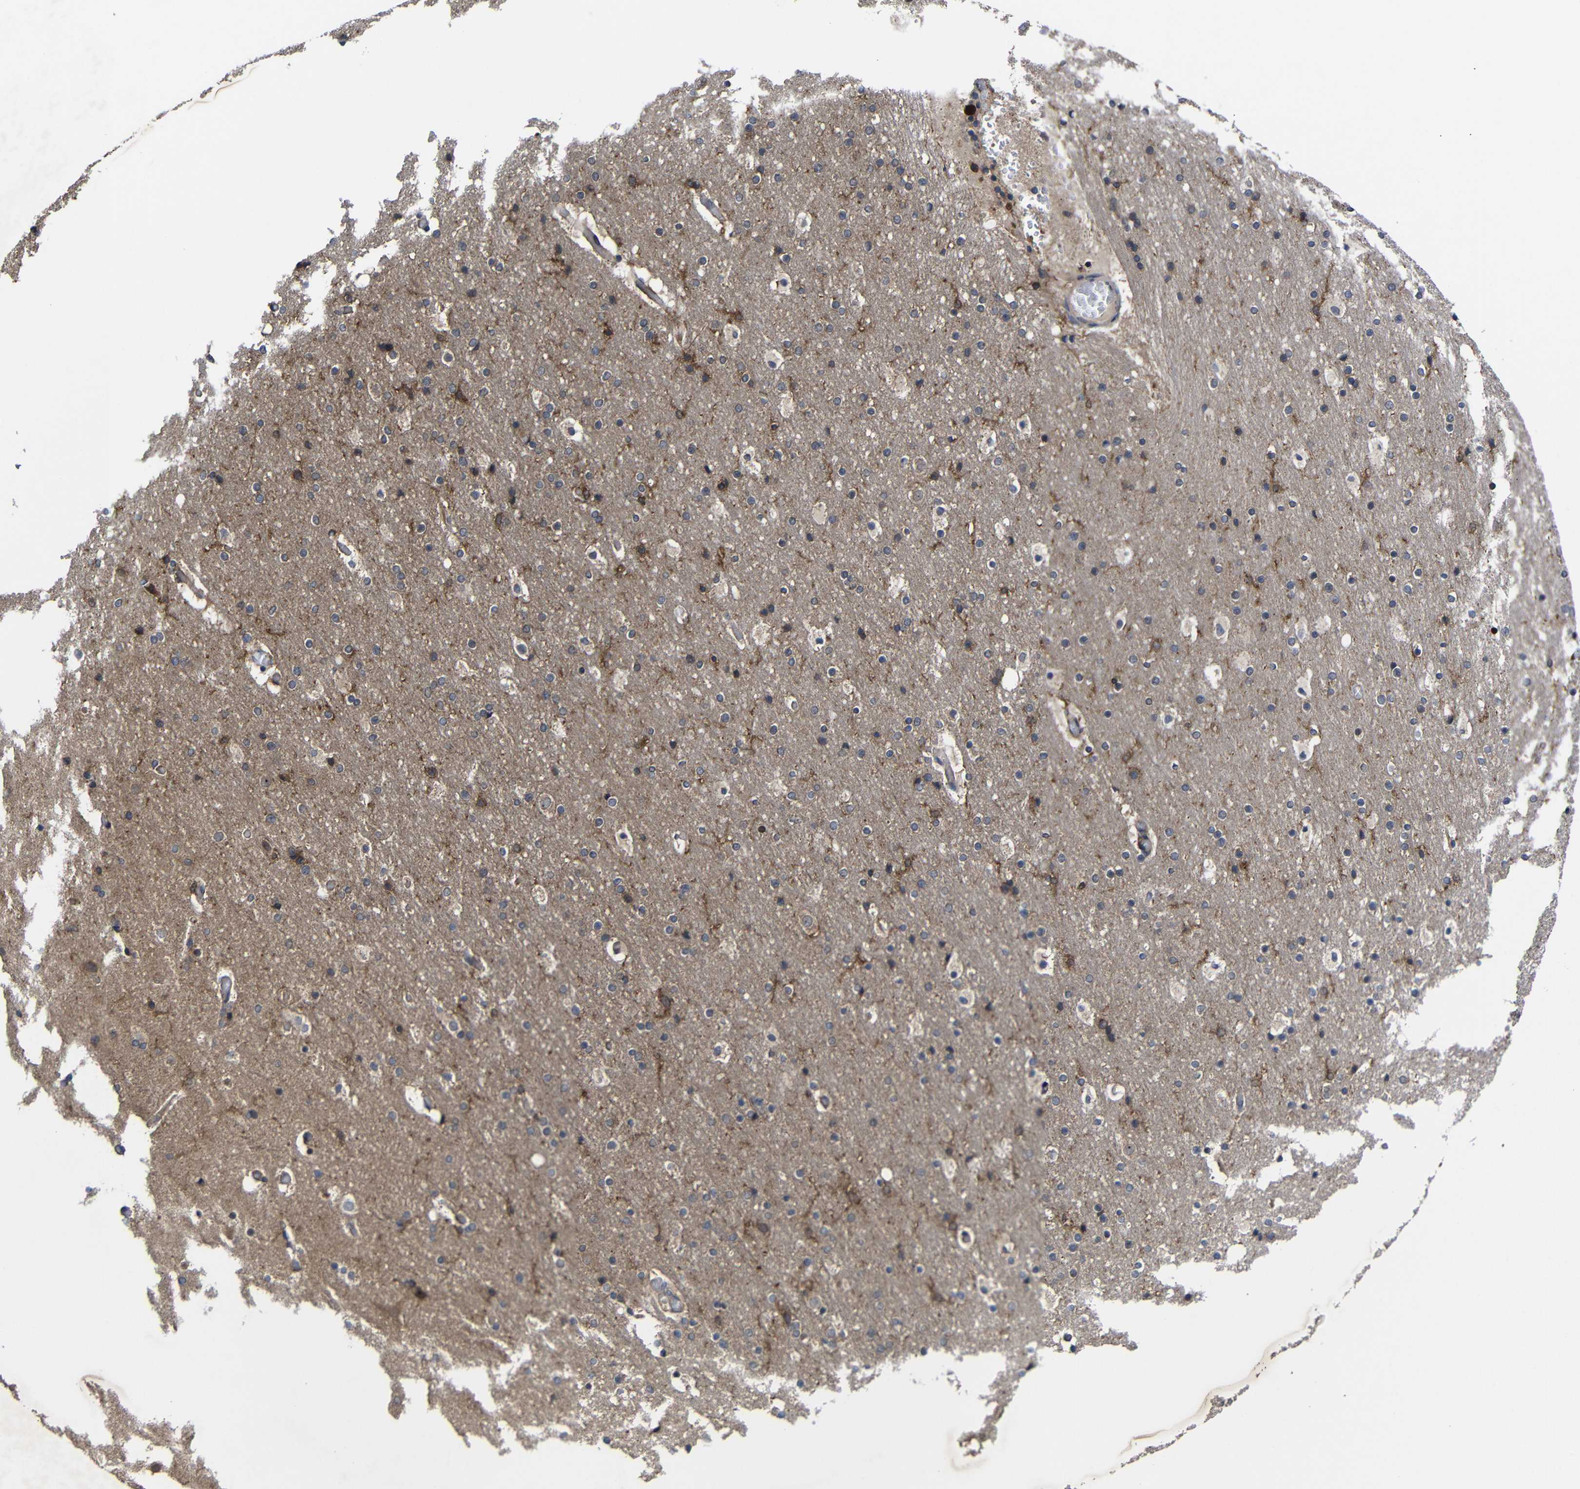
{"staining": {"intensity": "weak", "quantity": "25%-75%", "location": "cytoplasmic/membranous"}, "tissue": "cerebral cortex", "cell_type": "Endothelial cells", "image_type": "normal", "snomed": [{"axis": "morphology", "description": "Normal tissue, NOS"}, {"axis": "topography", "description": "Cerebral cortex"}], "caption": "IHC (DAB (3,3'-diaminobenzidine)) staining of benign cerebral cortex shows weak cytoplasmic/membranous protein positivity in about 25%-75% of endothelial cells.", "gene": "LPAR5", "patient": {"sex": "male", "age": 57}}